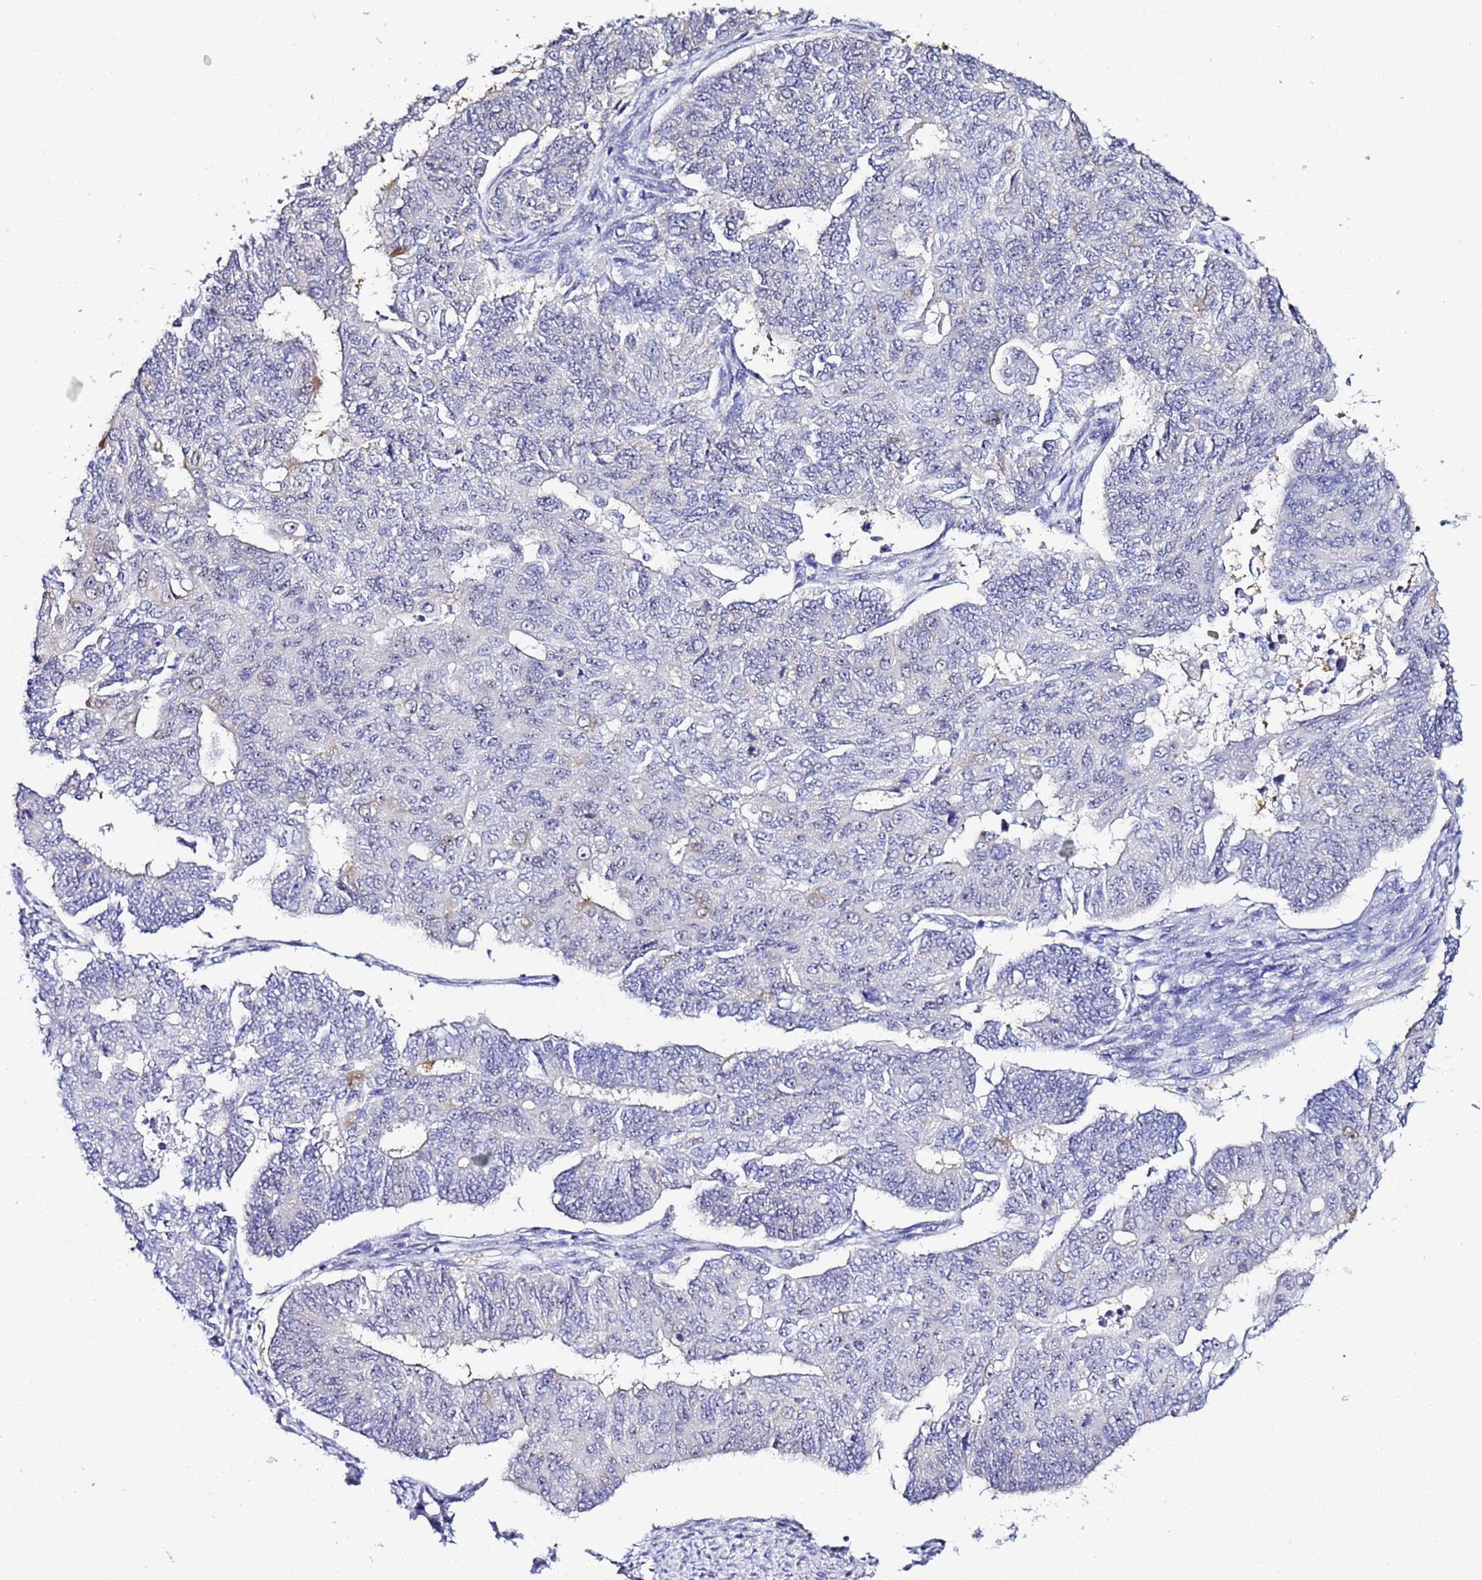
{"staining": {"intensity": "negative", "quantity": "none", "location": "none"}, "tissue": "endometrial cancer", "cell_type": "Tumor cells", "image_type": "cancer", "snomed": [{"axis": "morphology", "description": "Adenocarcinoma, NOS"}, {"axis": "topography", "description": "Endometrium"}], "caption": "An immunohistochemistry image of adenocarcinoma (endometrial) is shown. There is no staining in tumor cells of adenocarcinoma (endometrial). (DAB (3,3'-diaminobenzidine) IHC visualized using brightfield microscopy, high magnification).", "gene": "ACTL6B", "patient": {"sex": "female", "age": 32}}